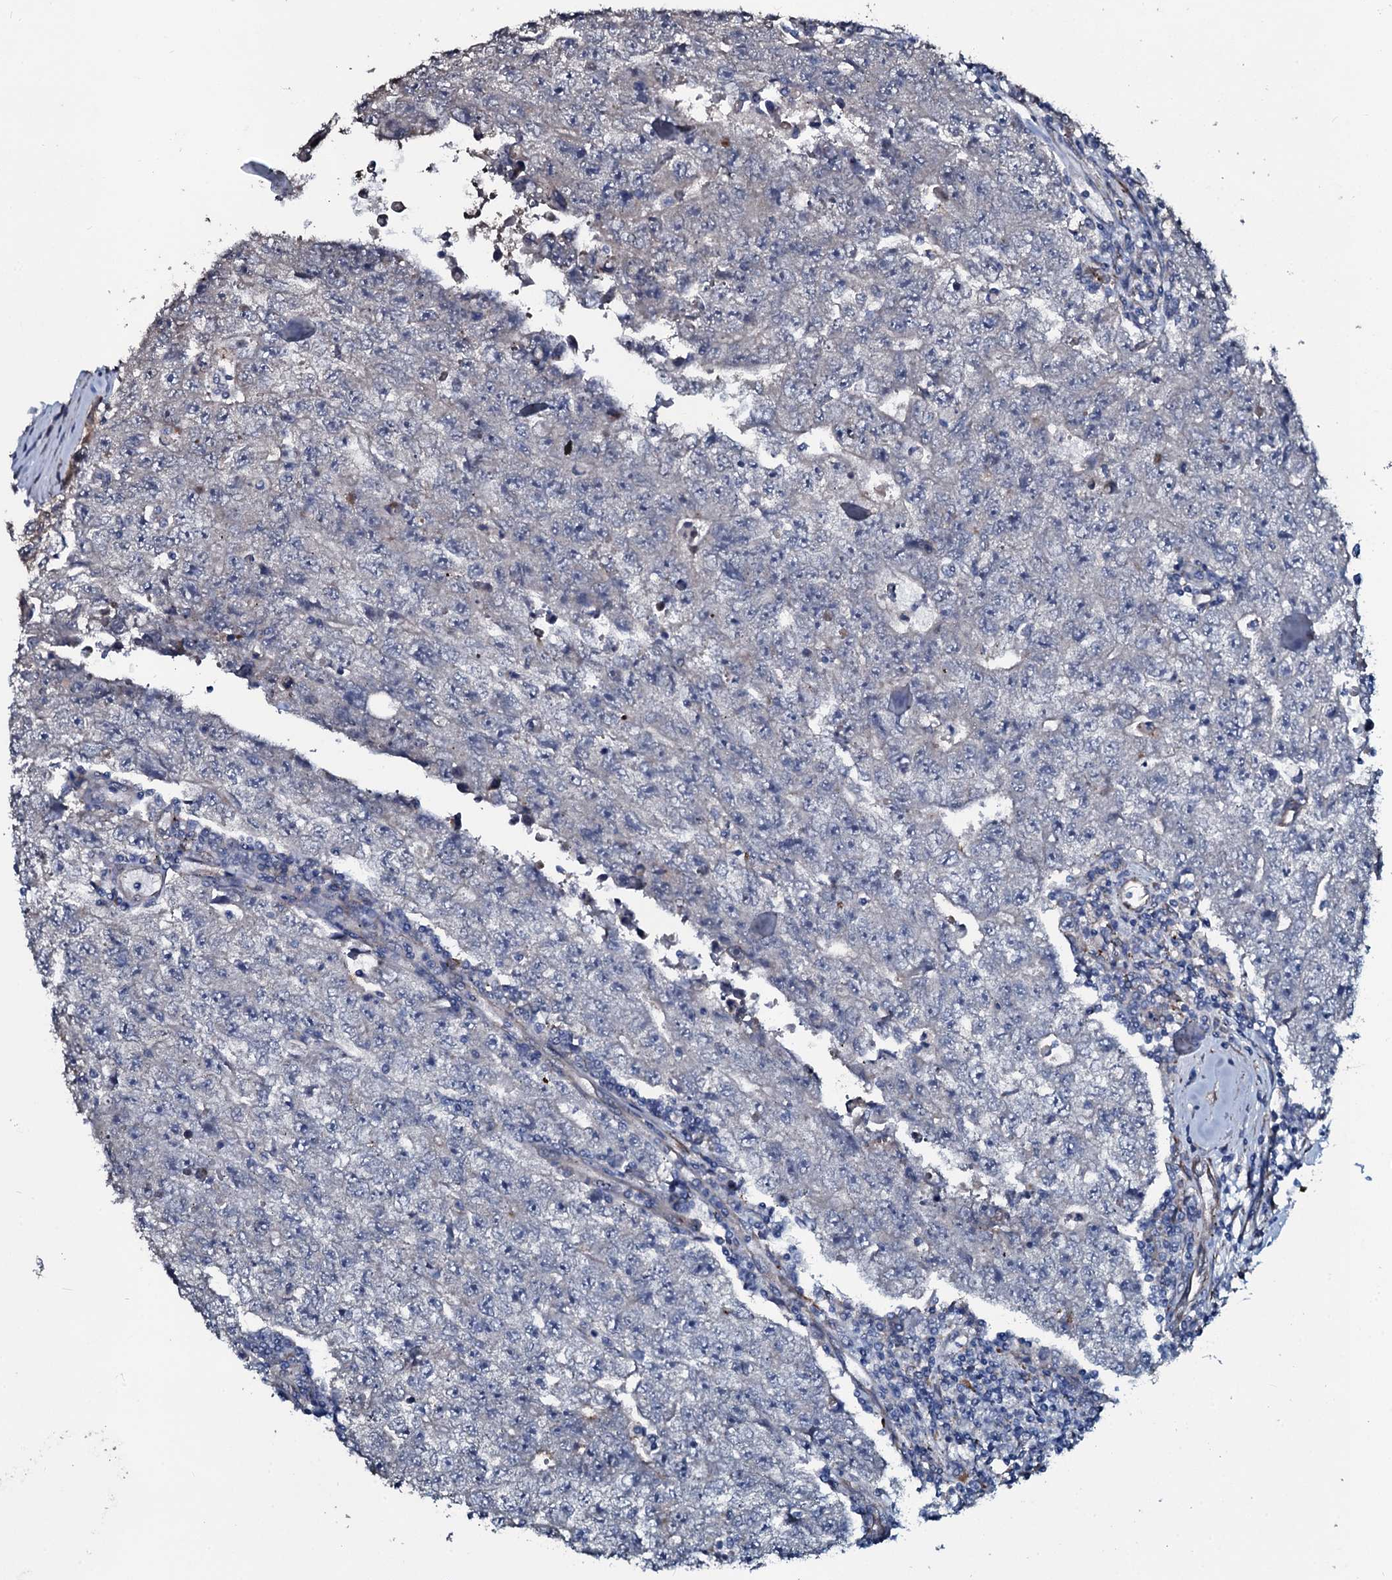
{"staining": {"intensity": "negative", "quantity": "none", "location": "none"}, "tissue": "testis cancer", "cell_type": "Tumor cells", "image_type": "cancer", "snomed": [{"axis": "morphology", "description": "Carcinoma, Embryonal, NOS"}, {"axis": "topography", "description": "Testis"}], "caption": "Immunohistochemical staining of human embryonal carcinoma (testis) reveals no significant staining in tumor cells.", "gene": "IL12B", "patient": {"sex": "male", "age": 17}}